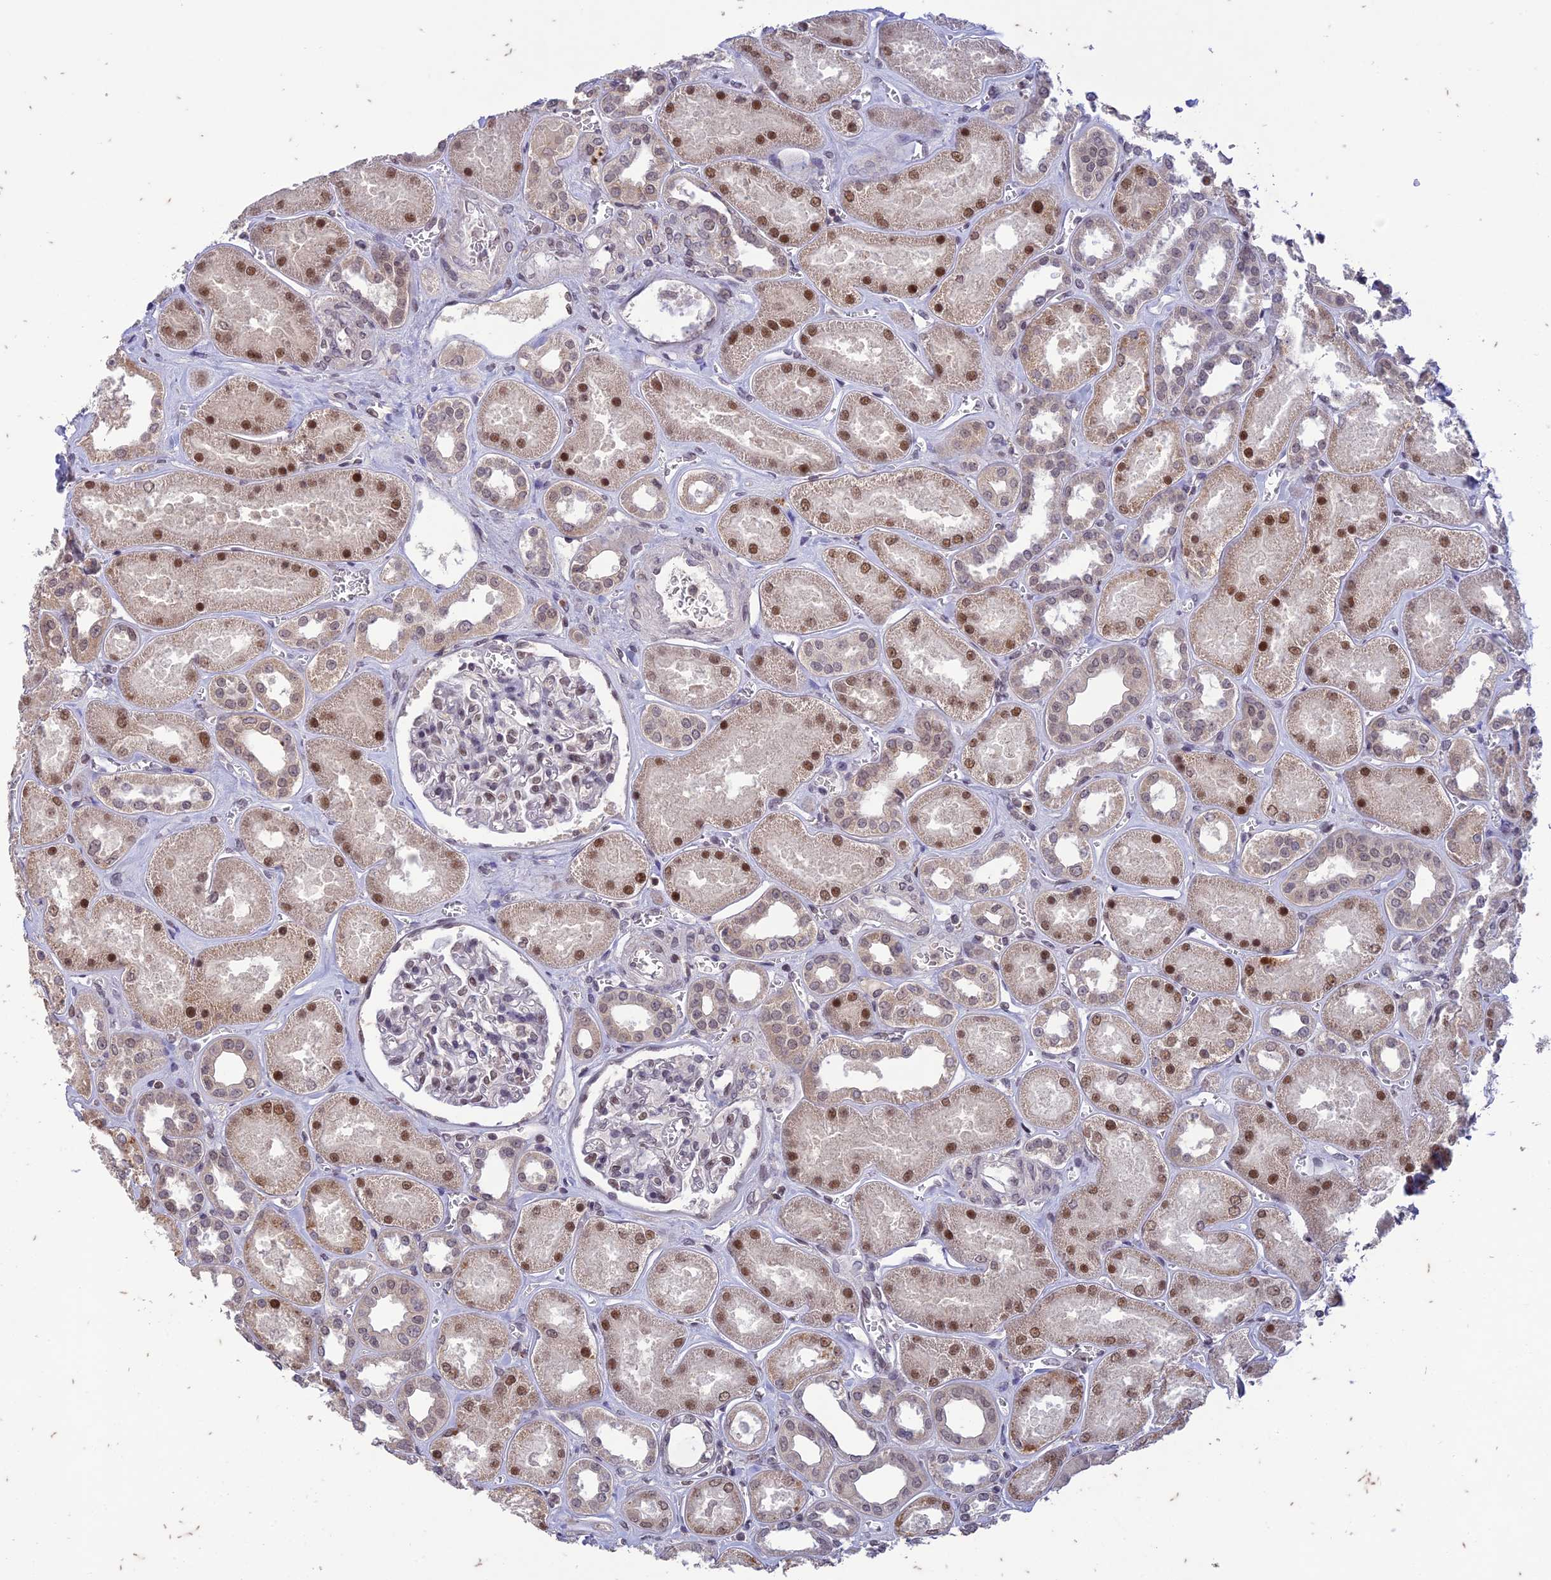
{"staining": {"intensity": "moderate", "quantity": "<25%", "location": "nuclear"}, "tissue": "kidney", "cell_type": "Cells in glomeruli", "image_type": "normal", "snomed": [{"axis": "morphology", "description": "Normal tissue, NOS"}, {"axis": "morphology", "description": "Adenocarcinoma, NOS"}, {"axis": "topography", "description": "Kidney"}], "caption": "A brown stain highlights moderate nuclear expression of a protein in cells in glomeruli of unremarkable human kidney. (brown staining indicates protein expression, while blue staining denotes nuclei).", "gene": "POP4", "patient": {"sex": "female", "age": 68}}